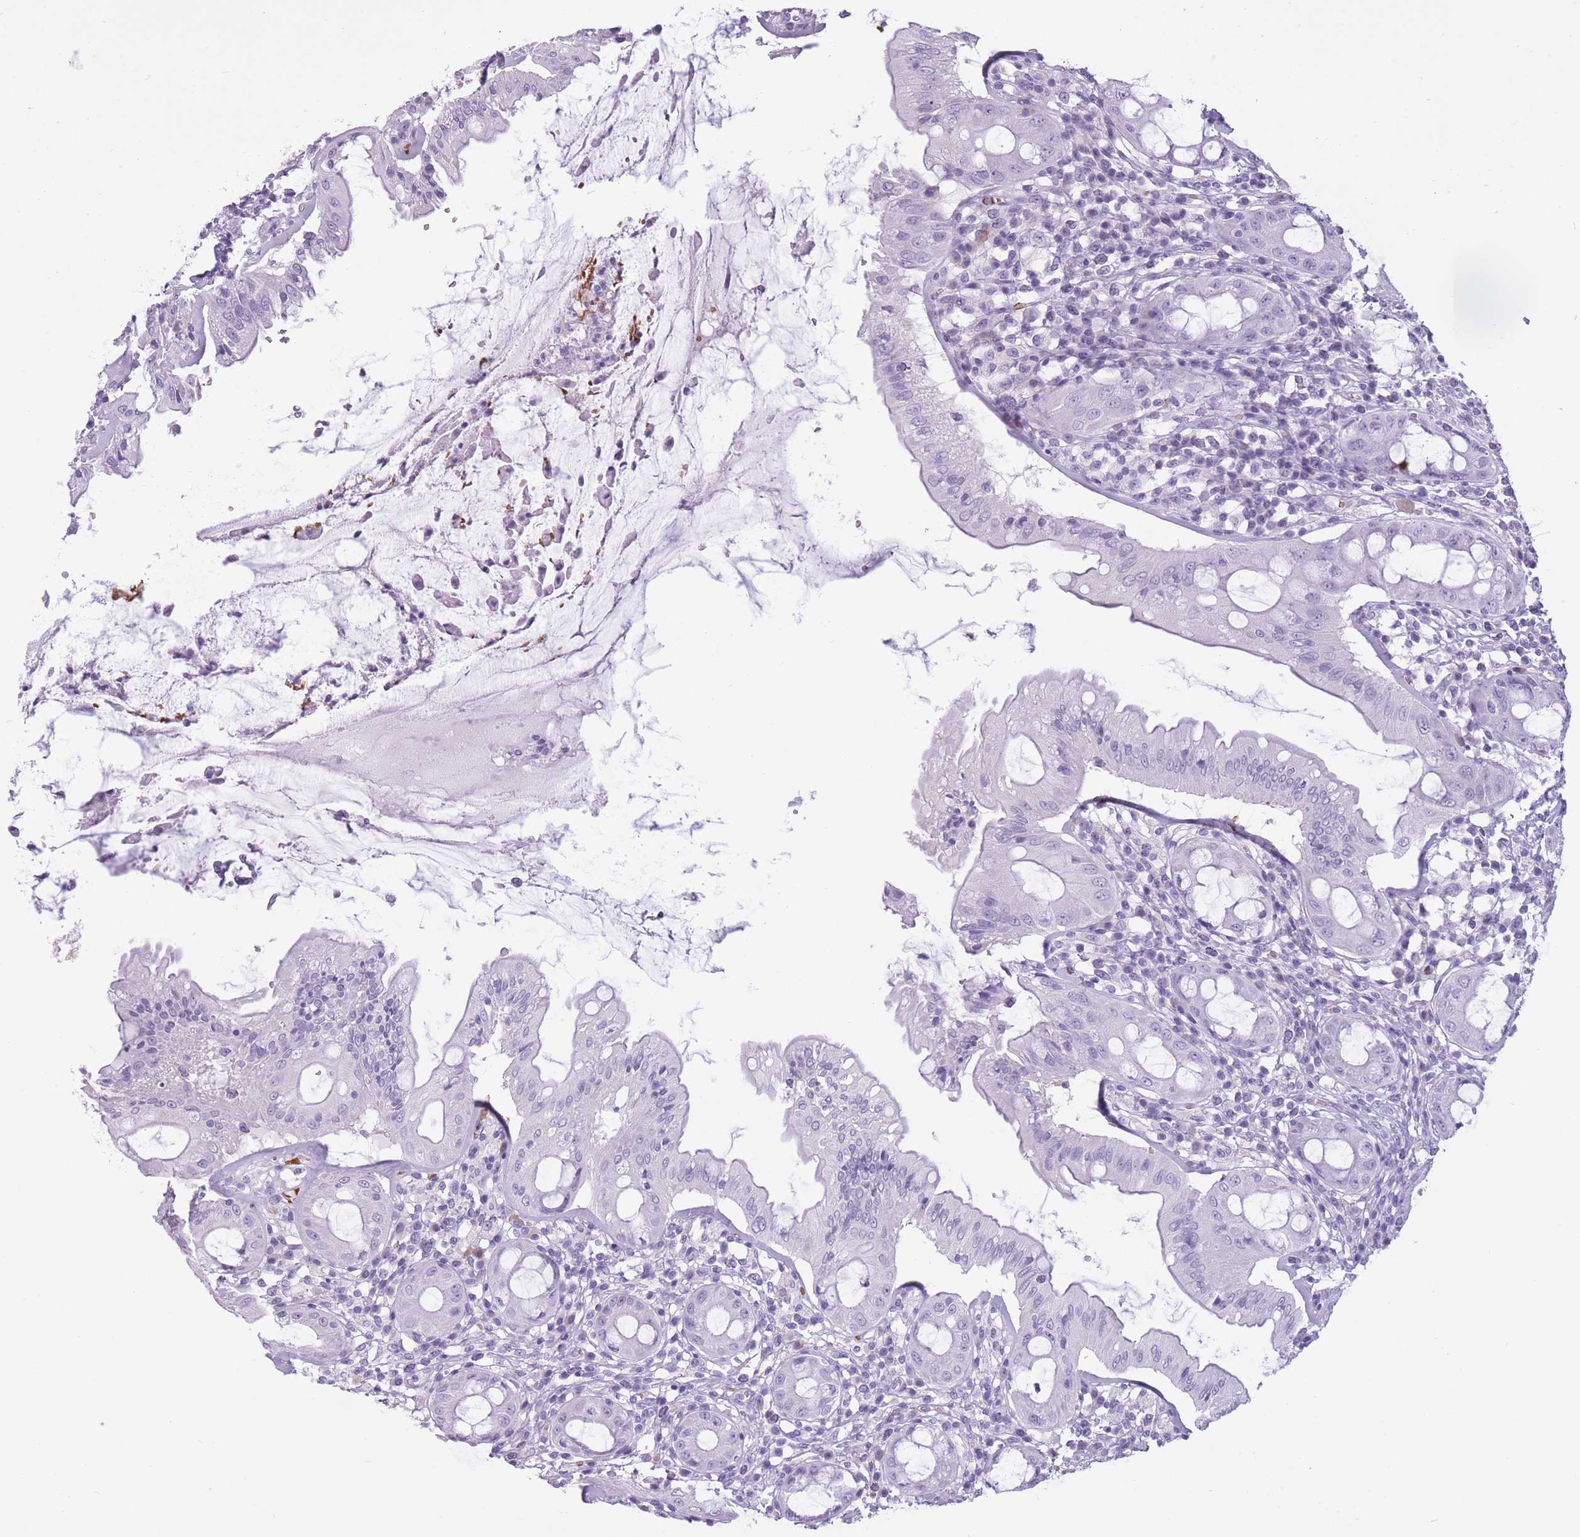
{"staining": {"intensity": "negative", "quantity": "none", "location": "none"}, "tissue": "rectum", "cell_type": "Glandular cells", "image_type": "normal", "snomed": [{"axis": "morphology", "description": "Normal tissue, NOS"}, {"axis": "topography", "description": "Rectum"}], "caption": "Protein analysis of benign rectum exhibits no significant staining in glandular cells.", "gene": "OR7C1", "patient": {"sex": "female", "age": 57}}